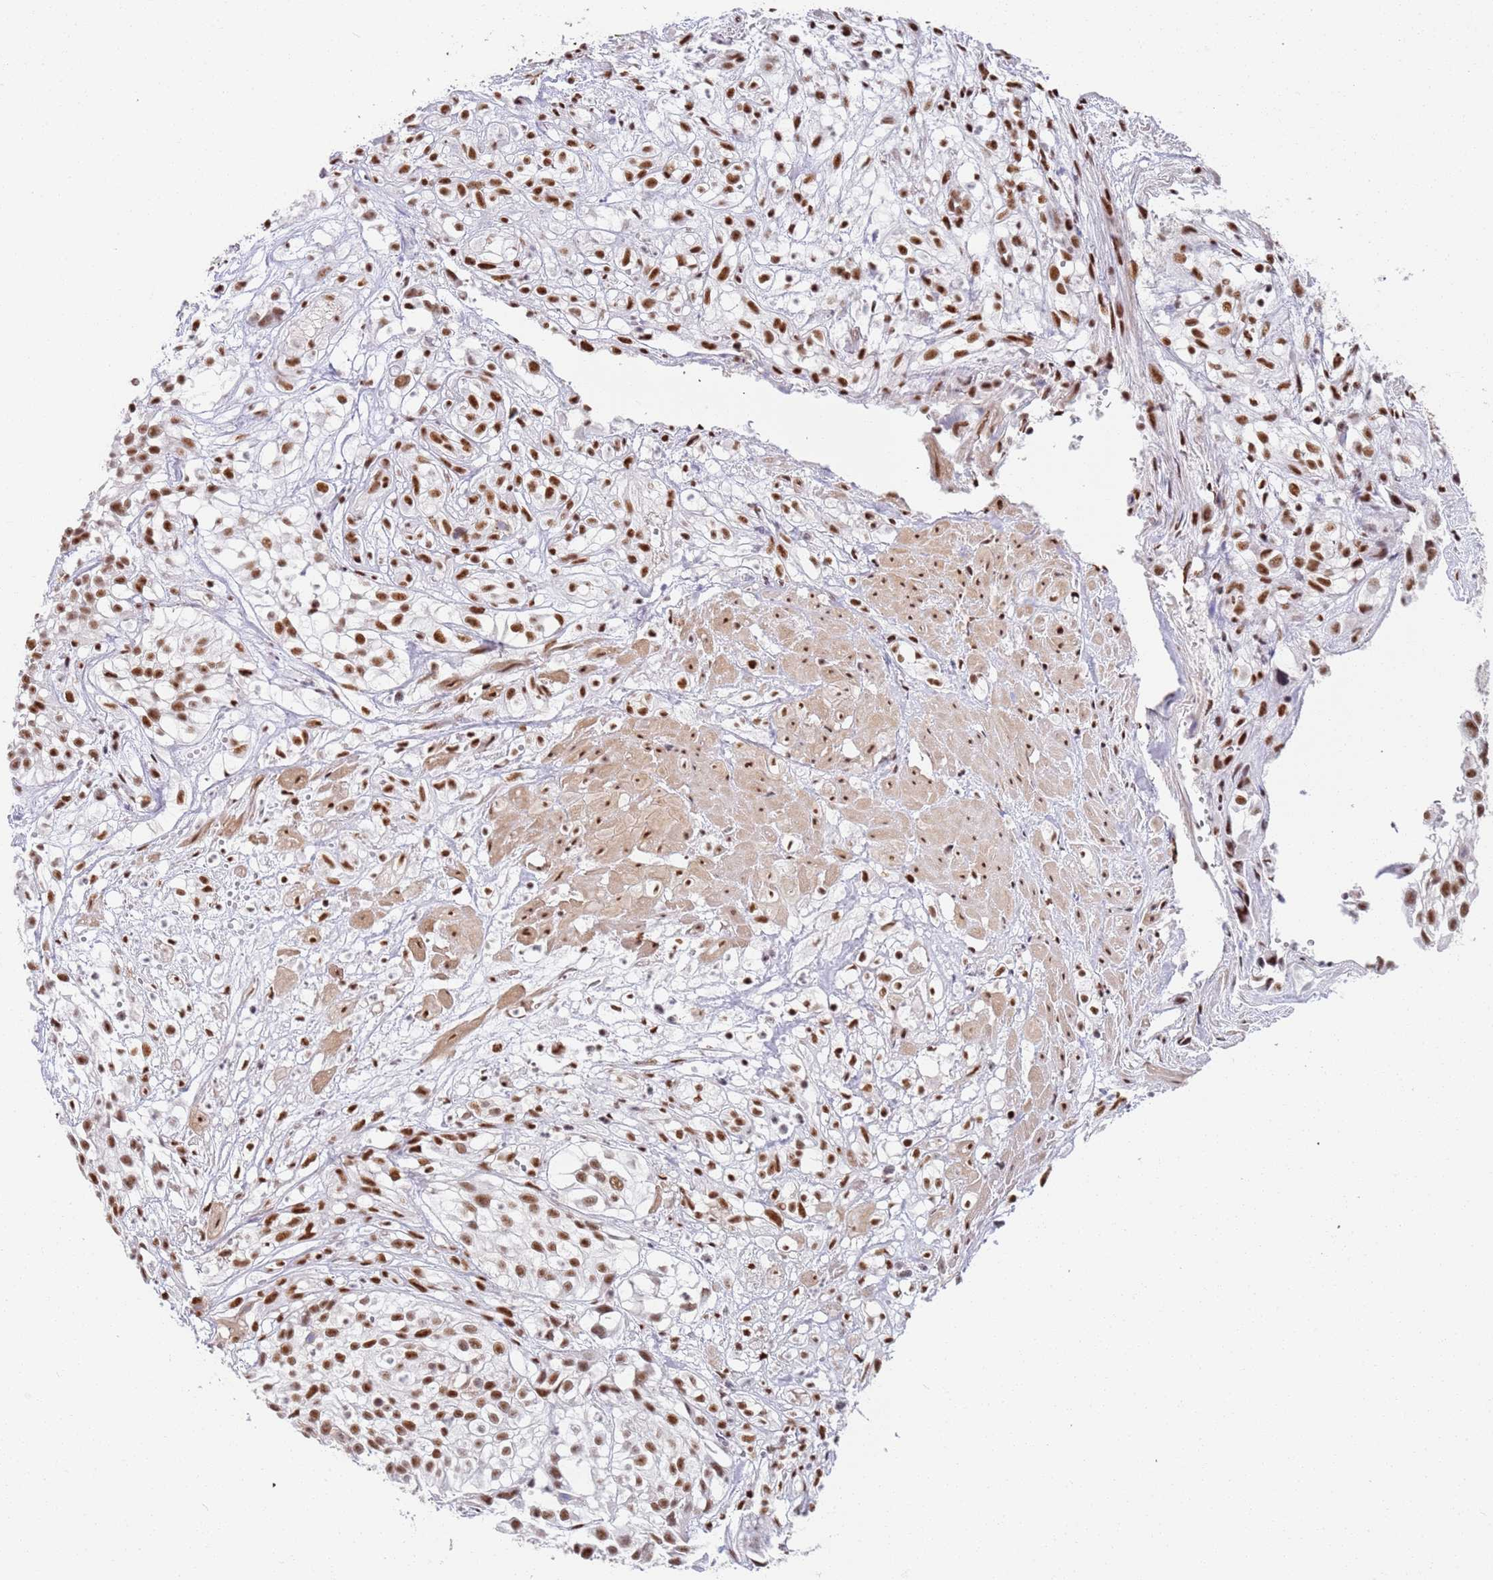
{"staining": {"intensity": "moderate", "quantity": ">75%", "location": "nuclear"}, "tissue": "urothelial cancer", "cell_type": "Tumor cells", "image_type": "cancer", "snomed": [{"axis": "morphology", "description": "Urothelial carcinoma, High grade"}, {"axis": "topography", "description": "Urinary bladder"}], "caption": "Brown immunohistochemical staining in human high-grade urothelial carcinoma reveals moderate nuclear positivity in about >75% of tumor cells. The protein is stained brown, and the nuclei are stained in blue (DAB IHC with brightfield microscopy, high magnification).", "gene": "AKAP8L", "patient": {"sex": "male", "age": 56}}